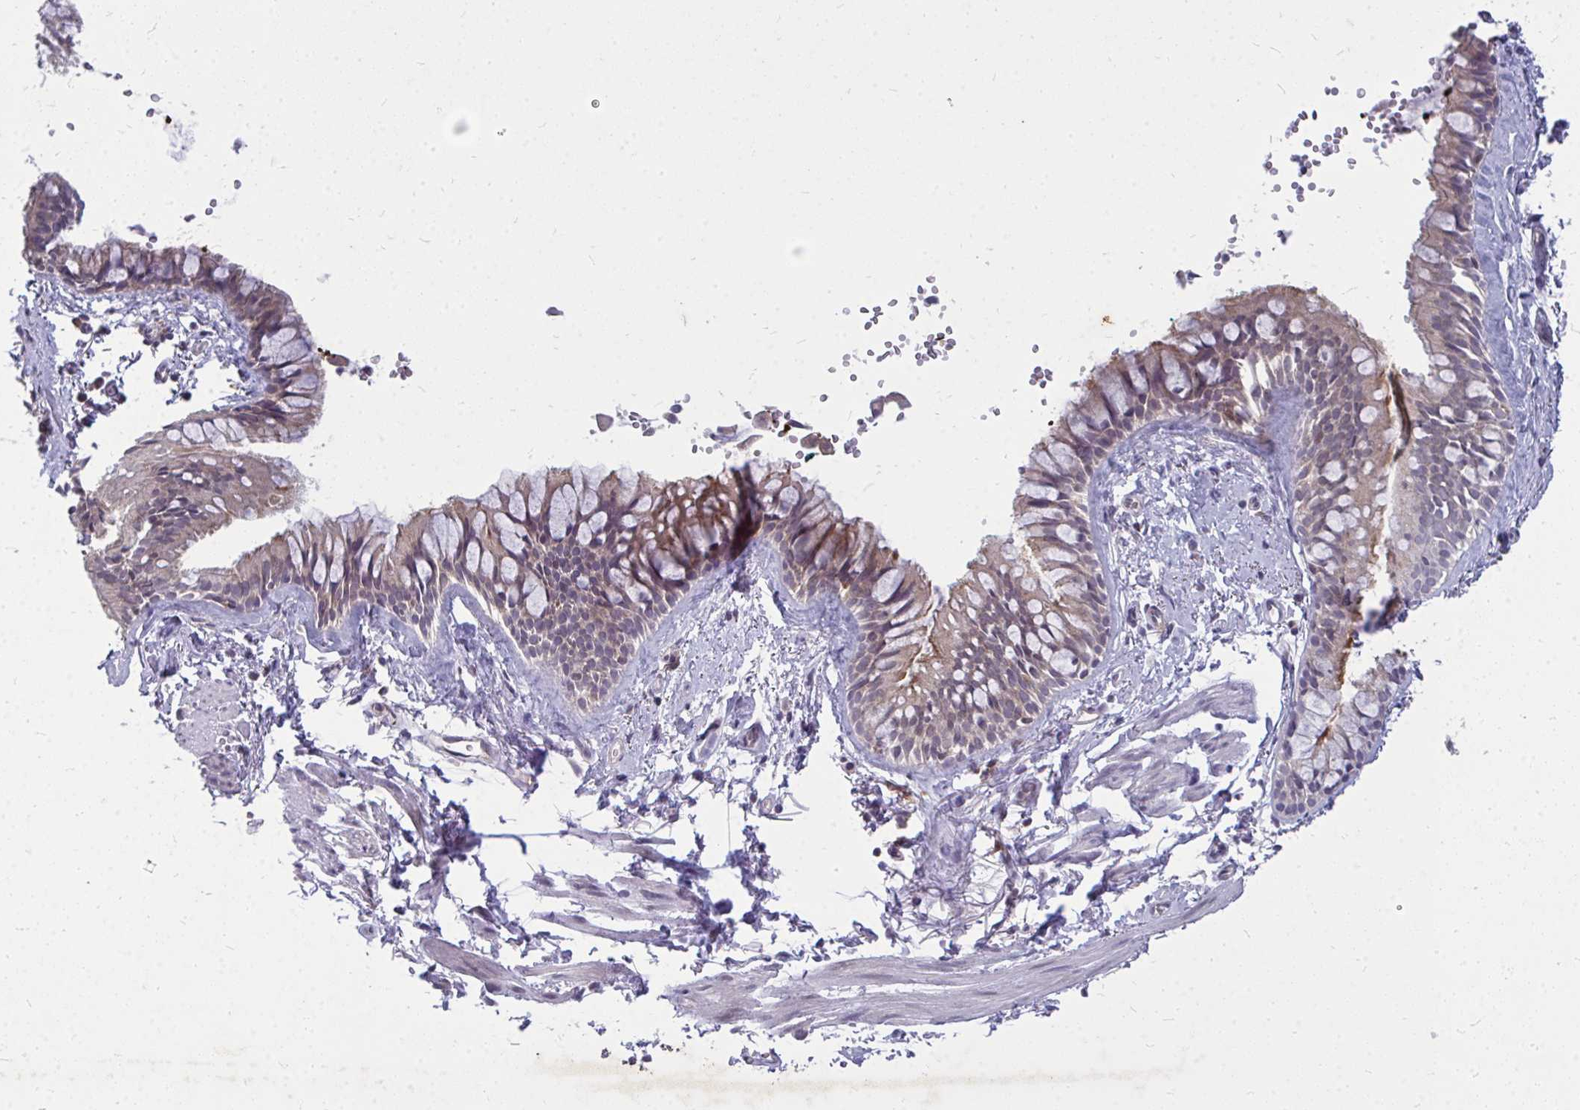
{"staining": {"intensity": "weak", "quantity": ">75%", "location": "cytoplasmic/membranous"}, "tissue": "bronchus", "cell_type": "Respiratory epithelial cells", "image_type": "normal", "snomed": [{"axis": "morphology", "description": "Normal tissue, NOS"}, {"axis": "topography", "description": "Bronchus"}], "caption": "The histopathology image shows staining of benign bronchus, revealing weak cytoplasmic/membranous protein staining (brown color) within respiratory epithelial cells.", "gene": "ACSL5", "patient": {"sex": "female", "age": 59}}